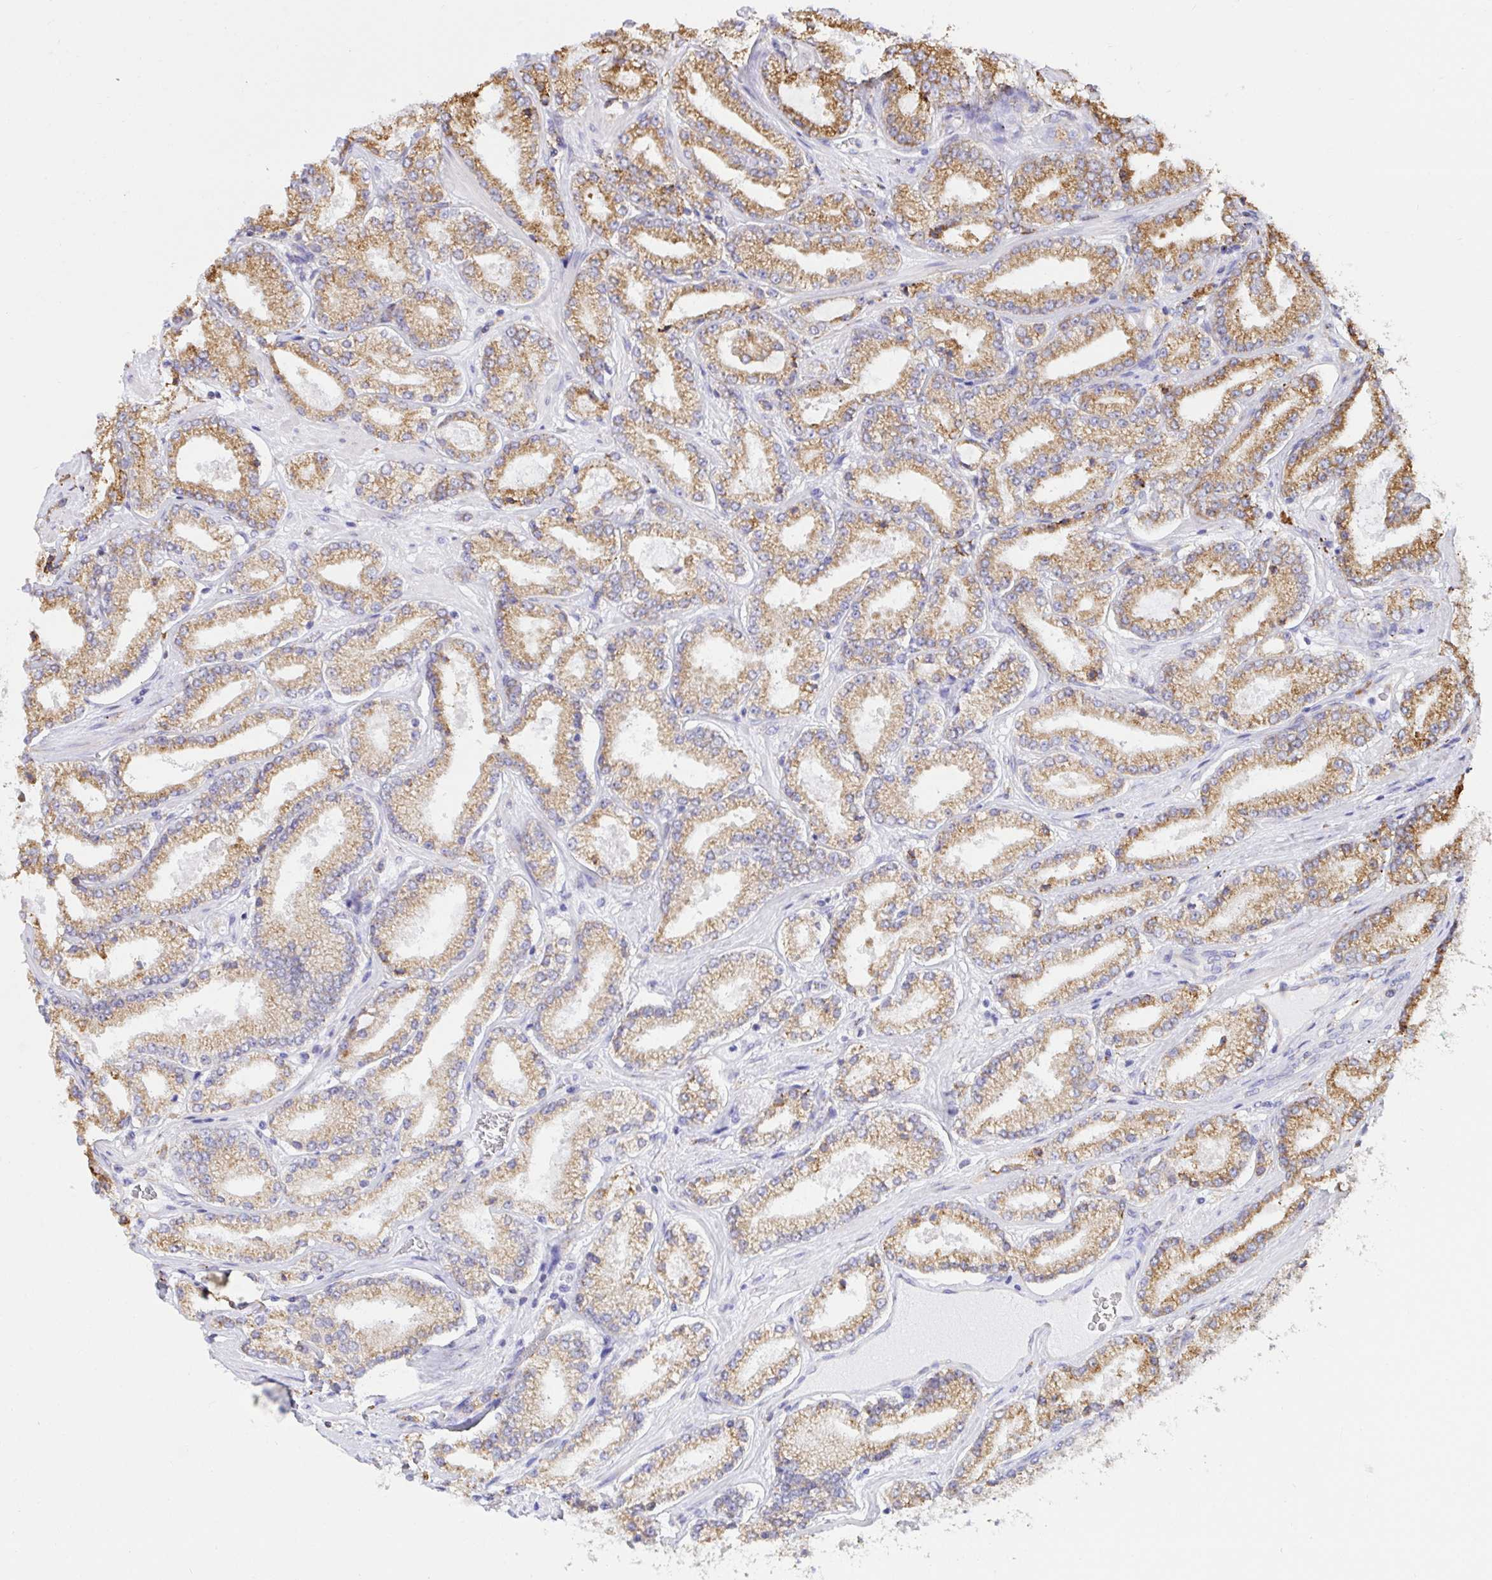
{"staining": {"intensity": "moderate", "quantity": ">75%", "location": "cytoplasmic/membranous"}, "tissue": "prostate cancer", "cell_type": "Tumor cells", "image_type": "cancer", "snomed": [{"axis": "morphology", "description": "Adenocarcinoma, High grade"}, {"axis": "topography", "description": "Prostate"}], "caption": "Human prostate cancer stained with a brown dye shows moderate cytoplasmic/membranous positive expression in about >75% of tumor cells.", "gene": "CLGN", "patient": {"sex": "male", "age": 63}}